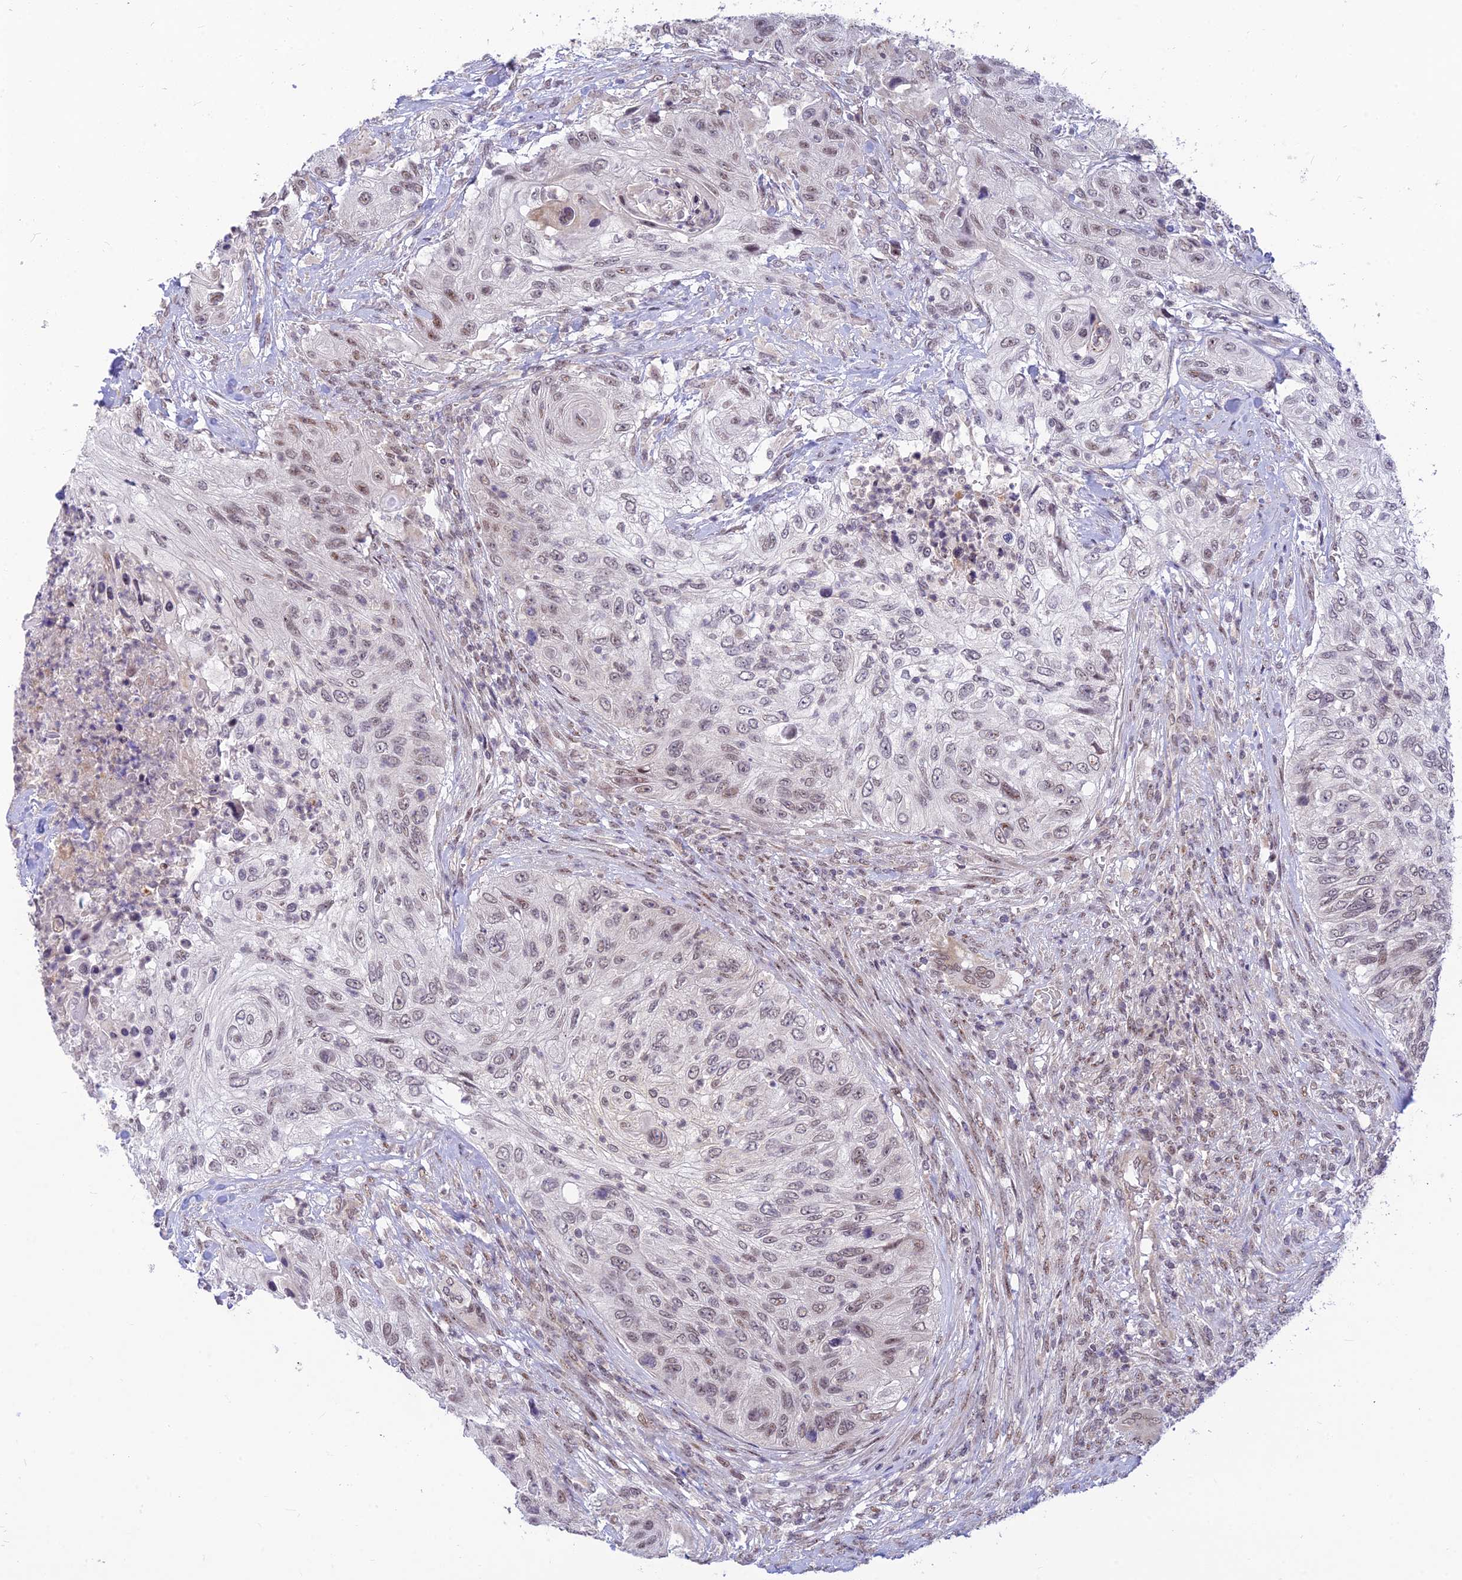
{"staining": {"intensity": "weak", "quantity": ">75%", "location": "nuclear"}, "tissue": "urothelial cancer", "cell_type": "Tumor cells", "image_type": "cancer", "snomed": [{"axis": "morphology", "description": "Urothelial carcinoma, High grade"}, {"axis": "topography", "description": "Urinary bladder"}], "caption": "Protein expression analysis of urothelial carcinoma (high-grade) shows weak nuclear expression in about >75% of tumor cells.", "gene": "MICOS13", "patient": {"sex": "female", "age": 60}}